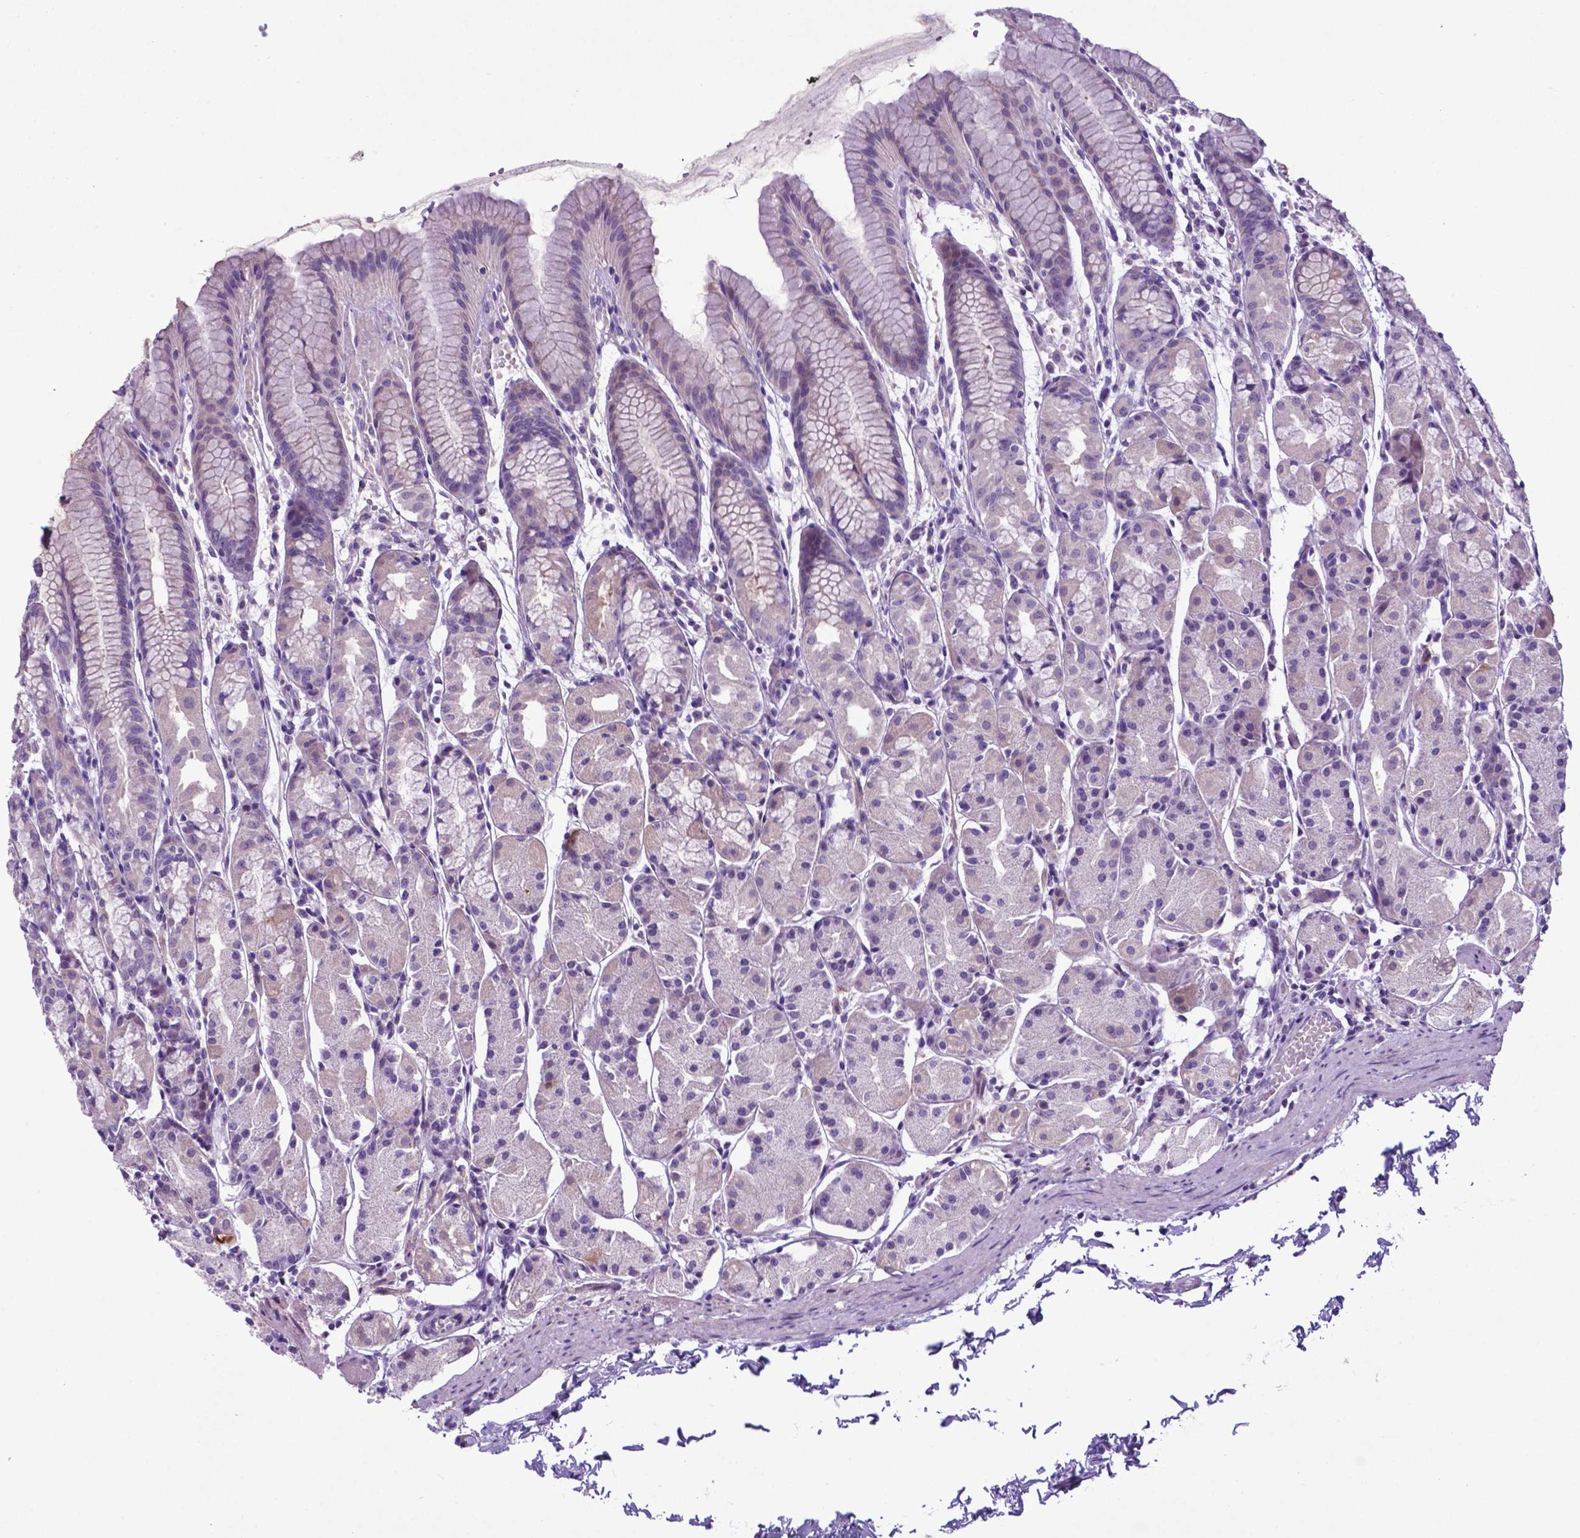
{"staining": {"intensity": "weak", "quantity": "<25%", "location": "cytoplasmic/membranous"}, "tissue": "stomach", "cell_type": "Glandular cells", "image_type": "normal", "snomed": [{"axis": "morphology", "description": "Normal tissue, NOS"}, {"axis": "topography", "description": "Stomach, upper"}], "caption": "Glandular cells show no significant protein expression in normal stomach. (DAB immunohistochemistry, high magnification).", "gene": "ADRA2B", "patient": {"sex": "male", "age": 47}}